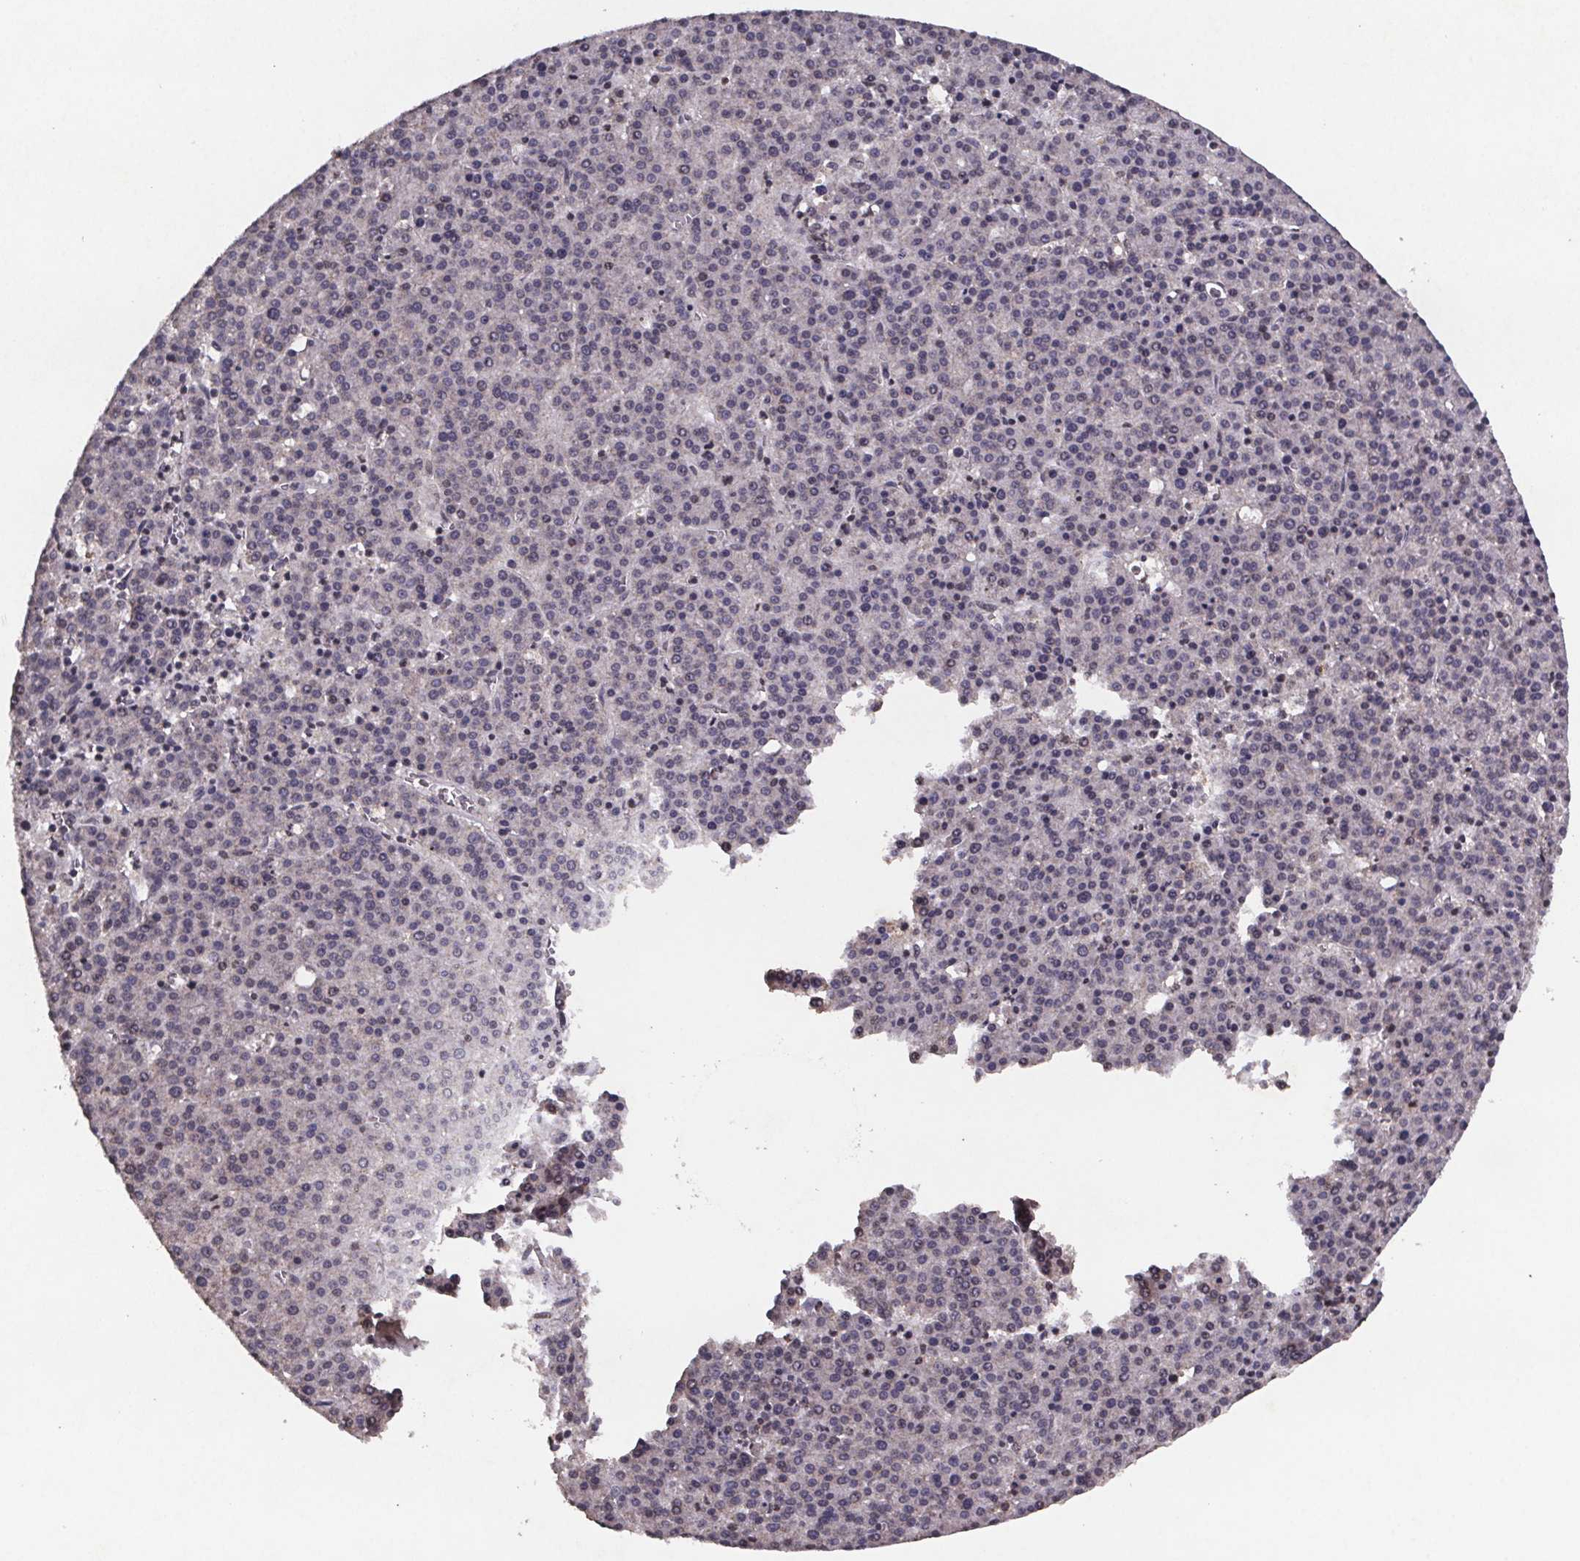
{"staining": {"intensity": "negative", "quantity": "none", "location": "none"}, "tissue": "liver cancer", "cell_type": "Tumor cells", "image_type": "cancer", "snomed": [{"axis": "morphology", "description": "Carcinoma, Hepatocellular, NOS"}, {"axis": "topography", "description": "Liver"}], "caption": "Protein analysis of liver cancer (hepatocellular carcinoma) exhibits no significant positivity in tumor cells.", "gene": "PALLD", "patient": {"sex": "female", "age": 58}}